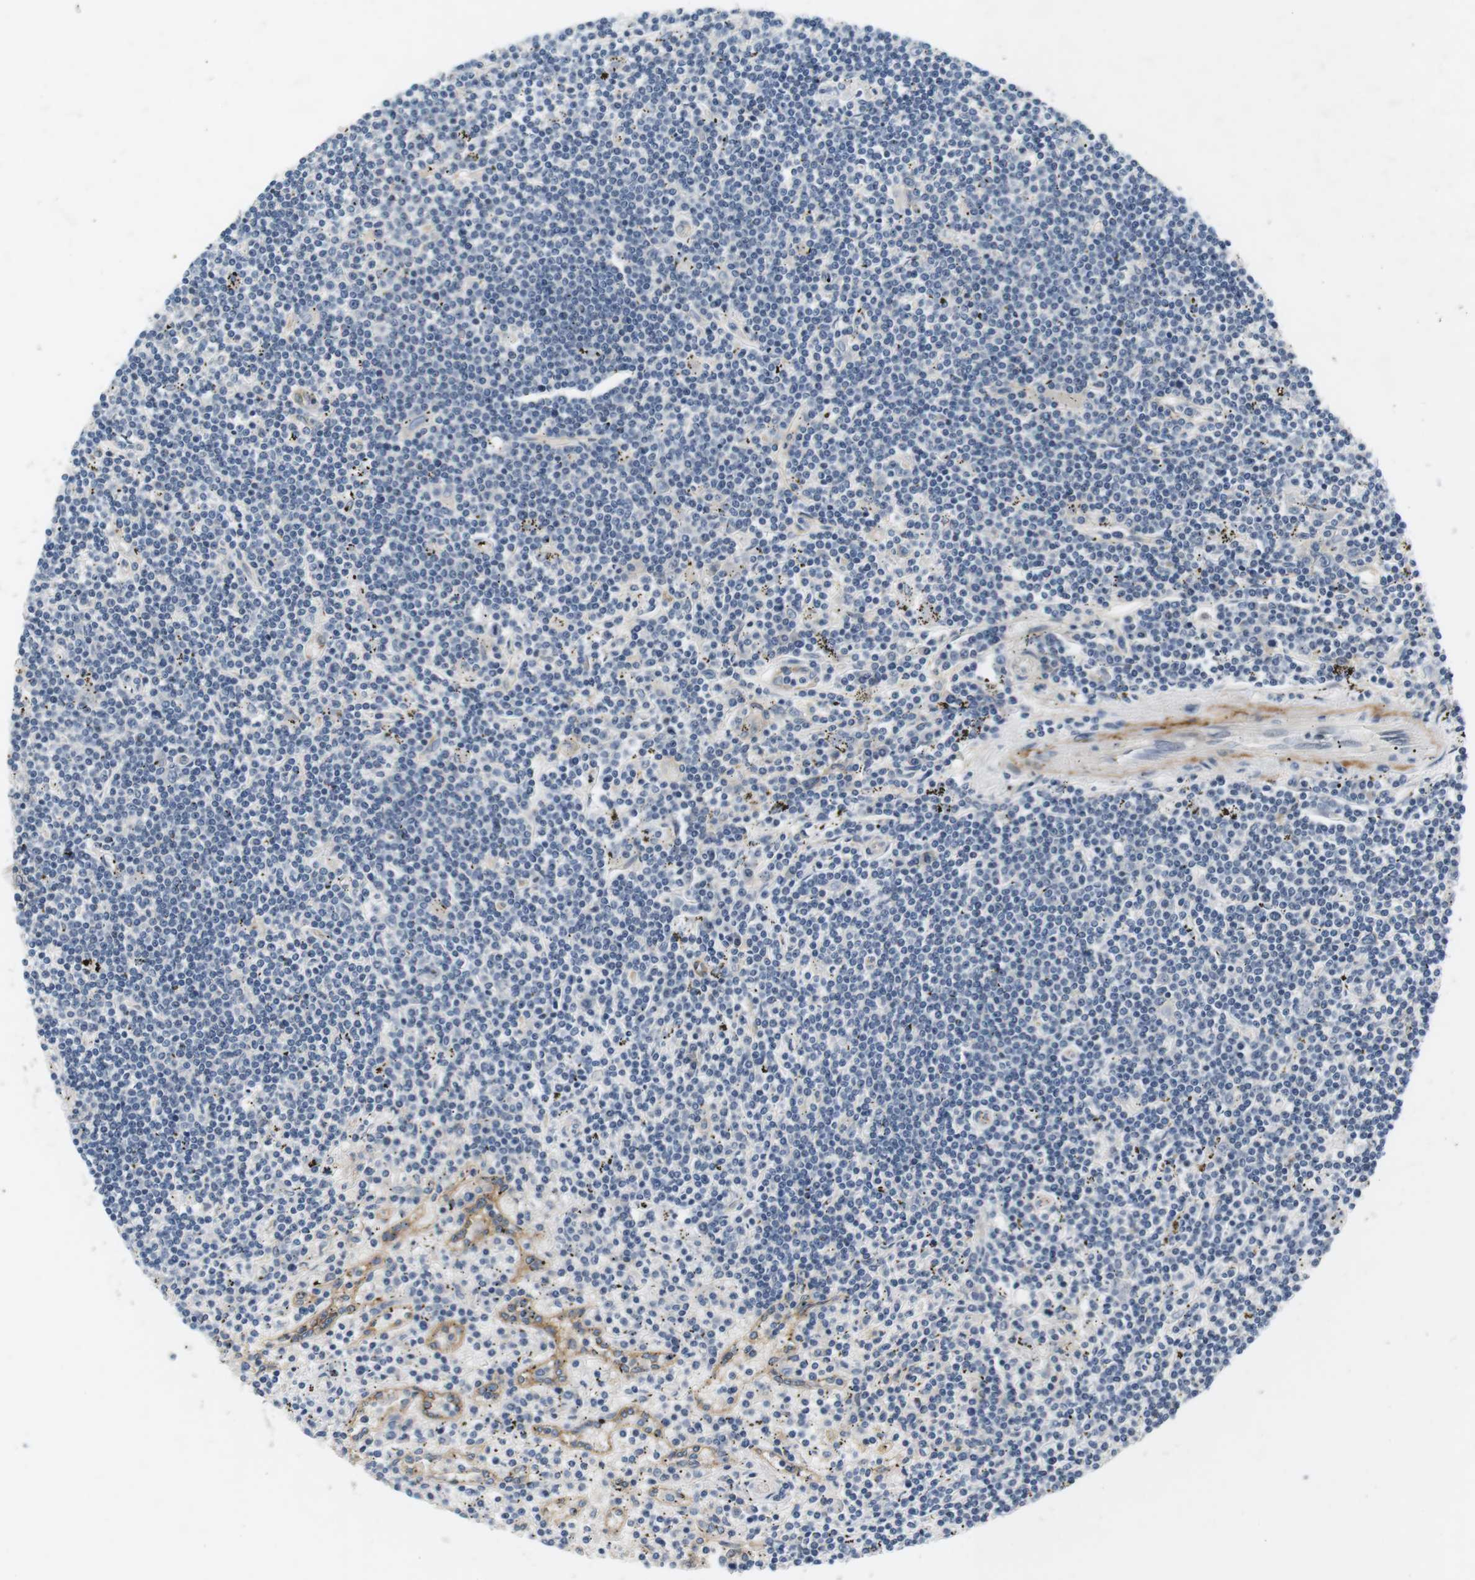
{"staining": {"intensity": "negative", "quantity": "none", "location": "none"}, "tissue": "lymphoma", "cell_type": "Tumor cells", "image_type": "cancer", "snomed": [{"axis": "morphology", "description": "Malignant lymphoma, non-Hodgkin's type, Low grade"}, {"axis": "topography", "description": "Spleen"}], "caption": "Malignant lymphoma, non-Hodgkin's type (low-grade) was stained to show a protein in brown. There is no significant positivity in tumor cells.", "gene": "SLC30A1", "patient": {"sex": "male", "age": 76}}